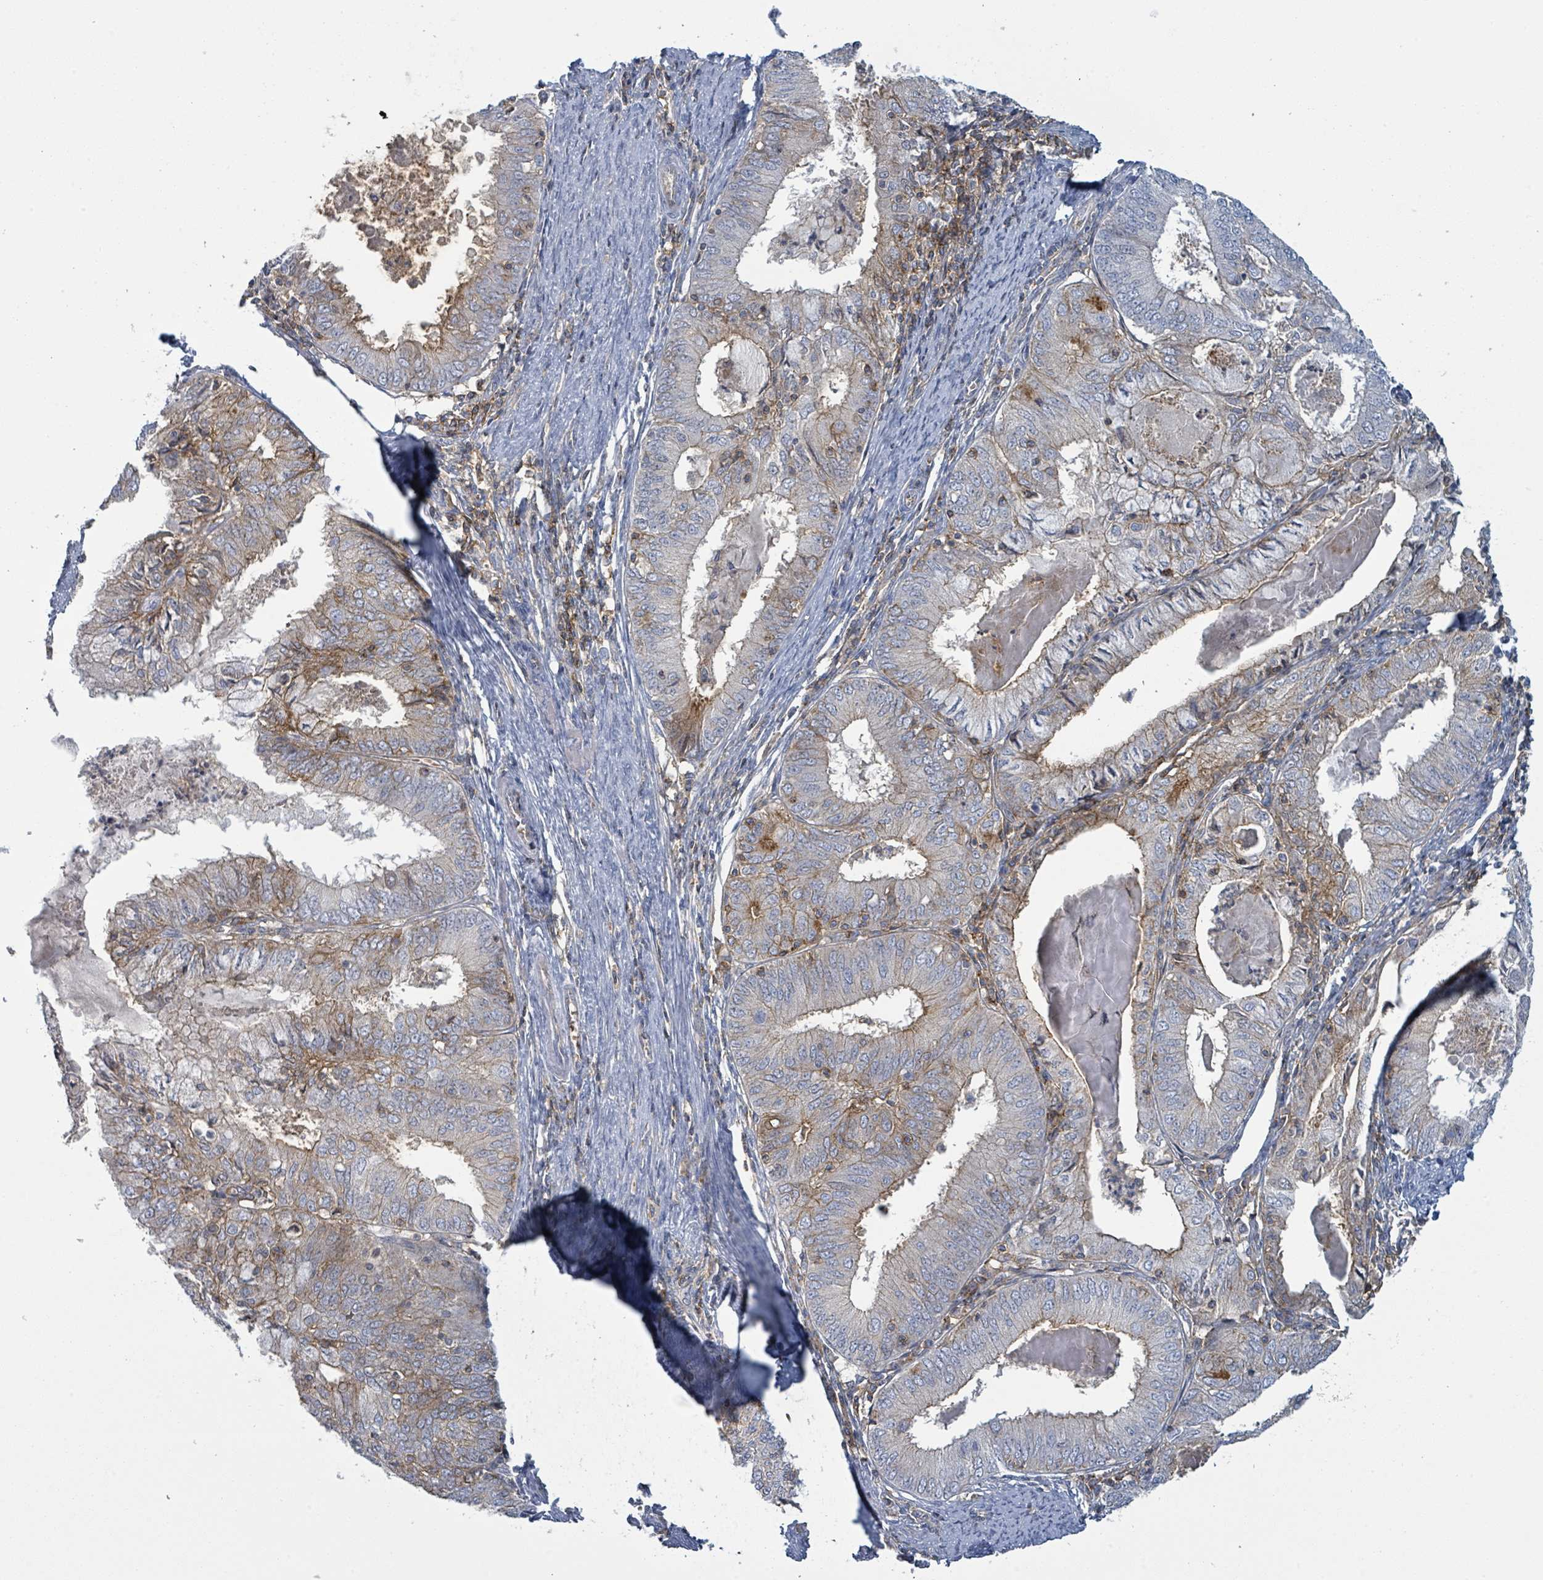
{"staining": {"intensity": "moderate", "quantity": "<25%", "location": "cytoplasmic/membranous"}, "tissue": "endometrial cancer", "cell_type": "Tumor cells", "image_type": "cancer", "snomed": [{"axis": "morphology", "description": "Adenocarcinoma, NOS"}, {"axis": "topography", "description": "Endometrium"}], "caption": "High-power microscopy captured an IHC image of adenocarcinoma (endometrial), revealing moderate cytoplasmic/membranous staining in about <25% of tumor cells.", "gene": "TNFRSF14", "patient": {"sex": "female", "age": 57}}